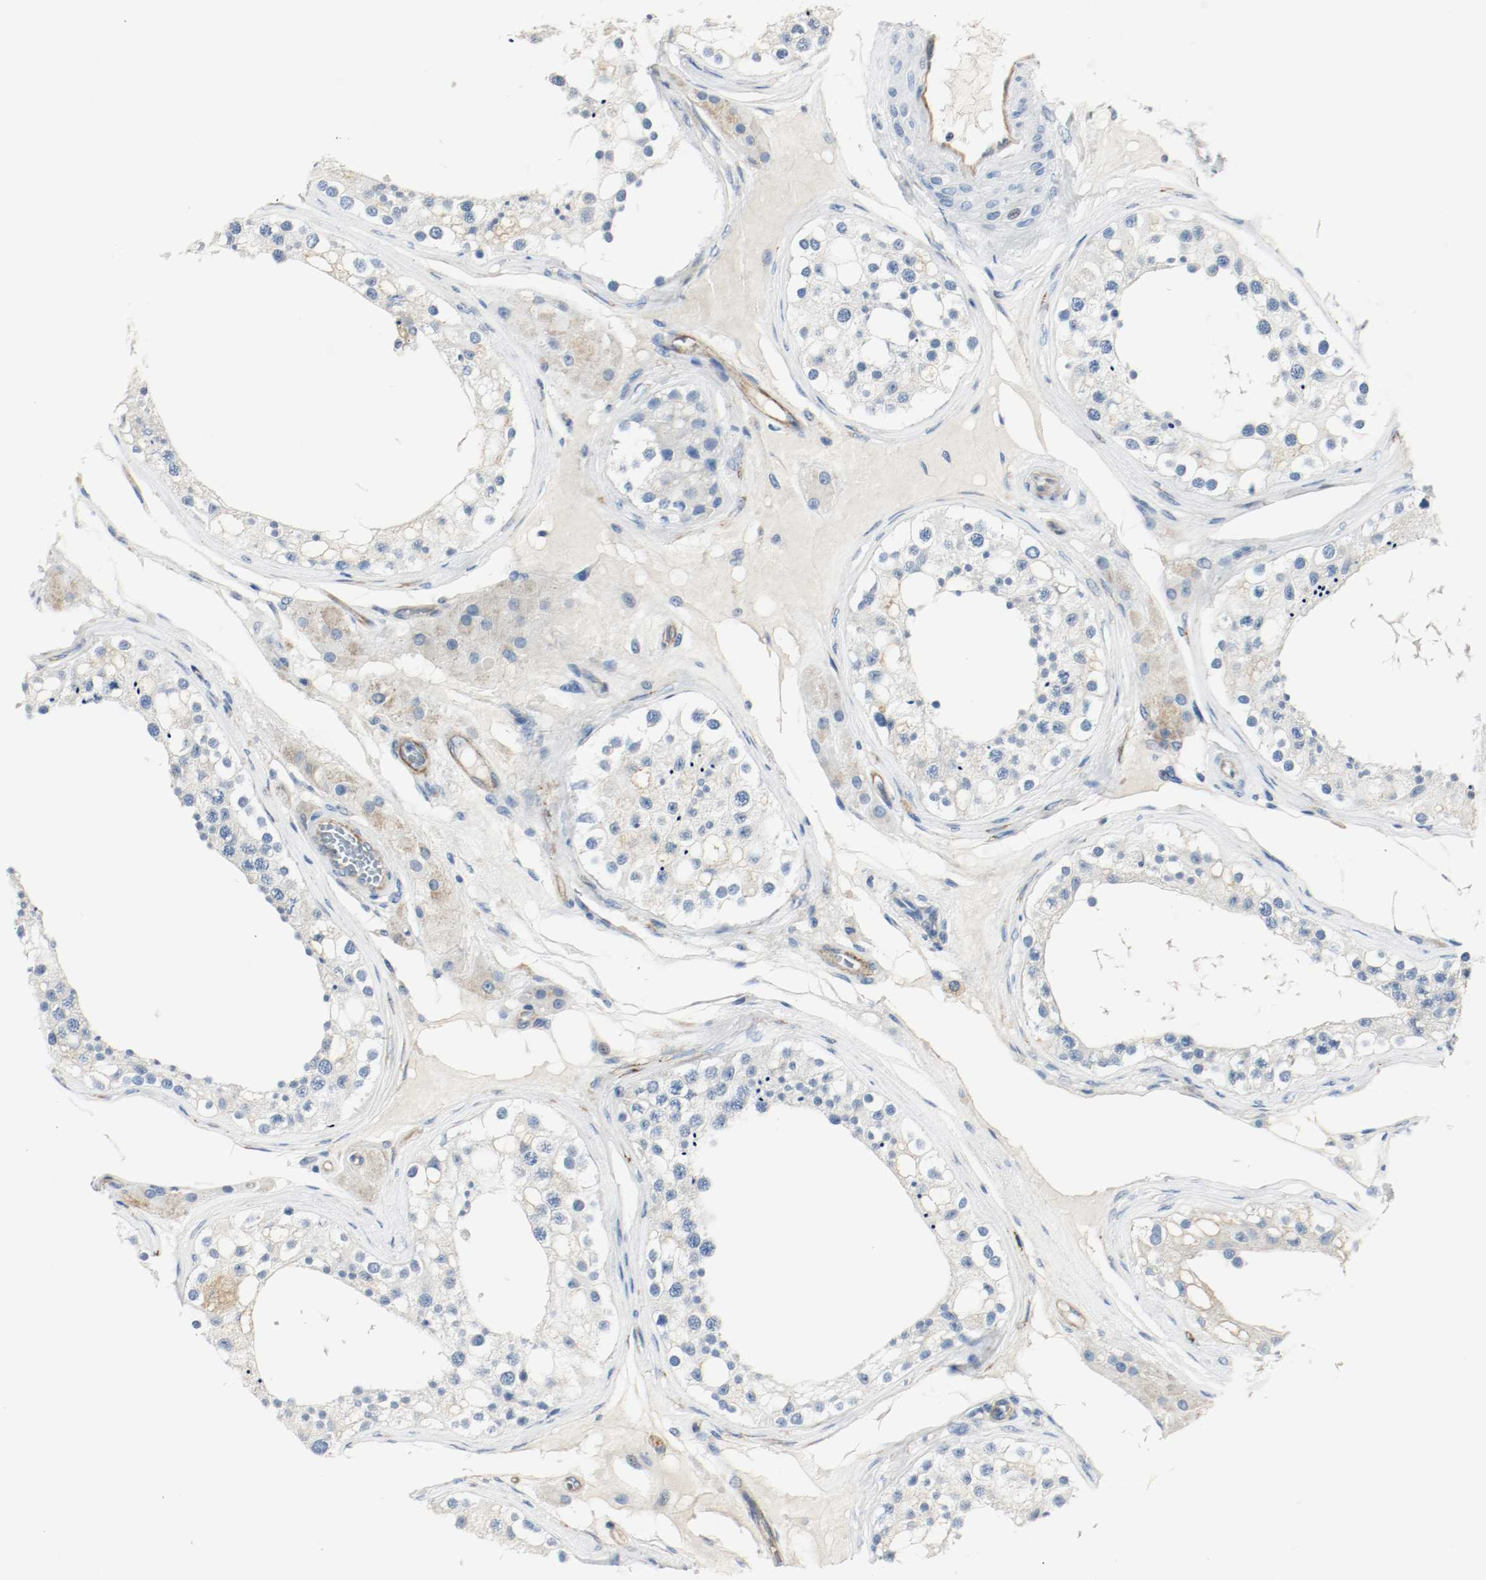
{"staining": {"intensity": "negative", "quantity": "none", "location": "none"}, "tissue": "testis", "cell_type": "Cells in seminiferous ducts", "image_type": "normal", "snomed": [{"axis": "morphology", "description": "Normal tissue, NOS"}, {"axis": "topography", "description": "Testis"}], "caption": "Photomicrograph shows no significant protein staining in cells in seminiferous ducts of unremarkable testis.", "gene": "LAMB1", "patient": {"sex": "male", "age": 68}}